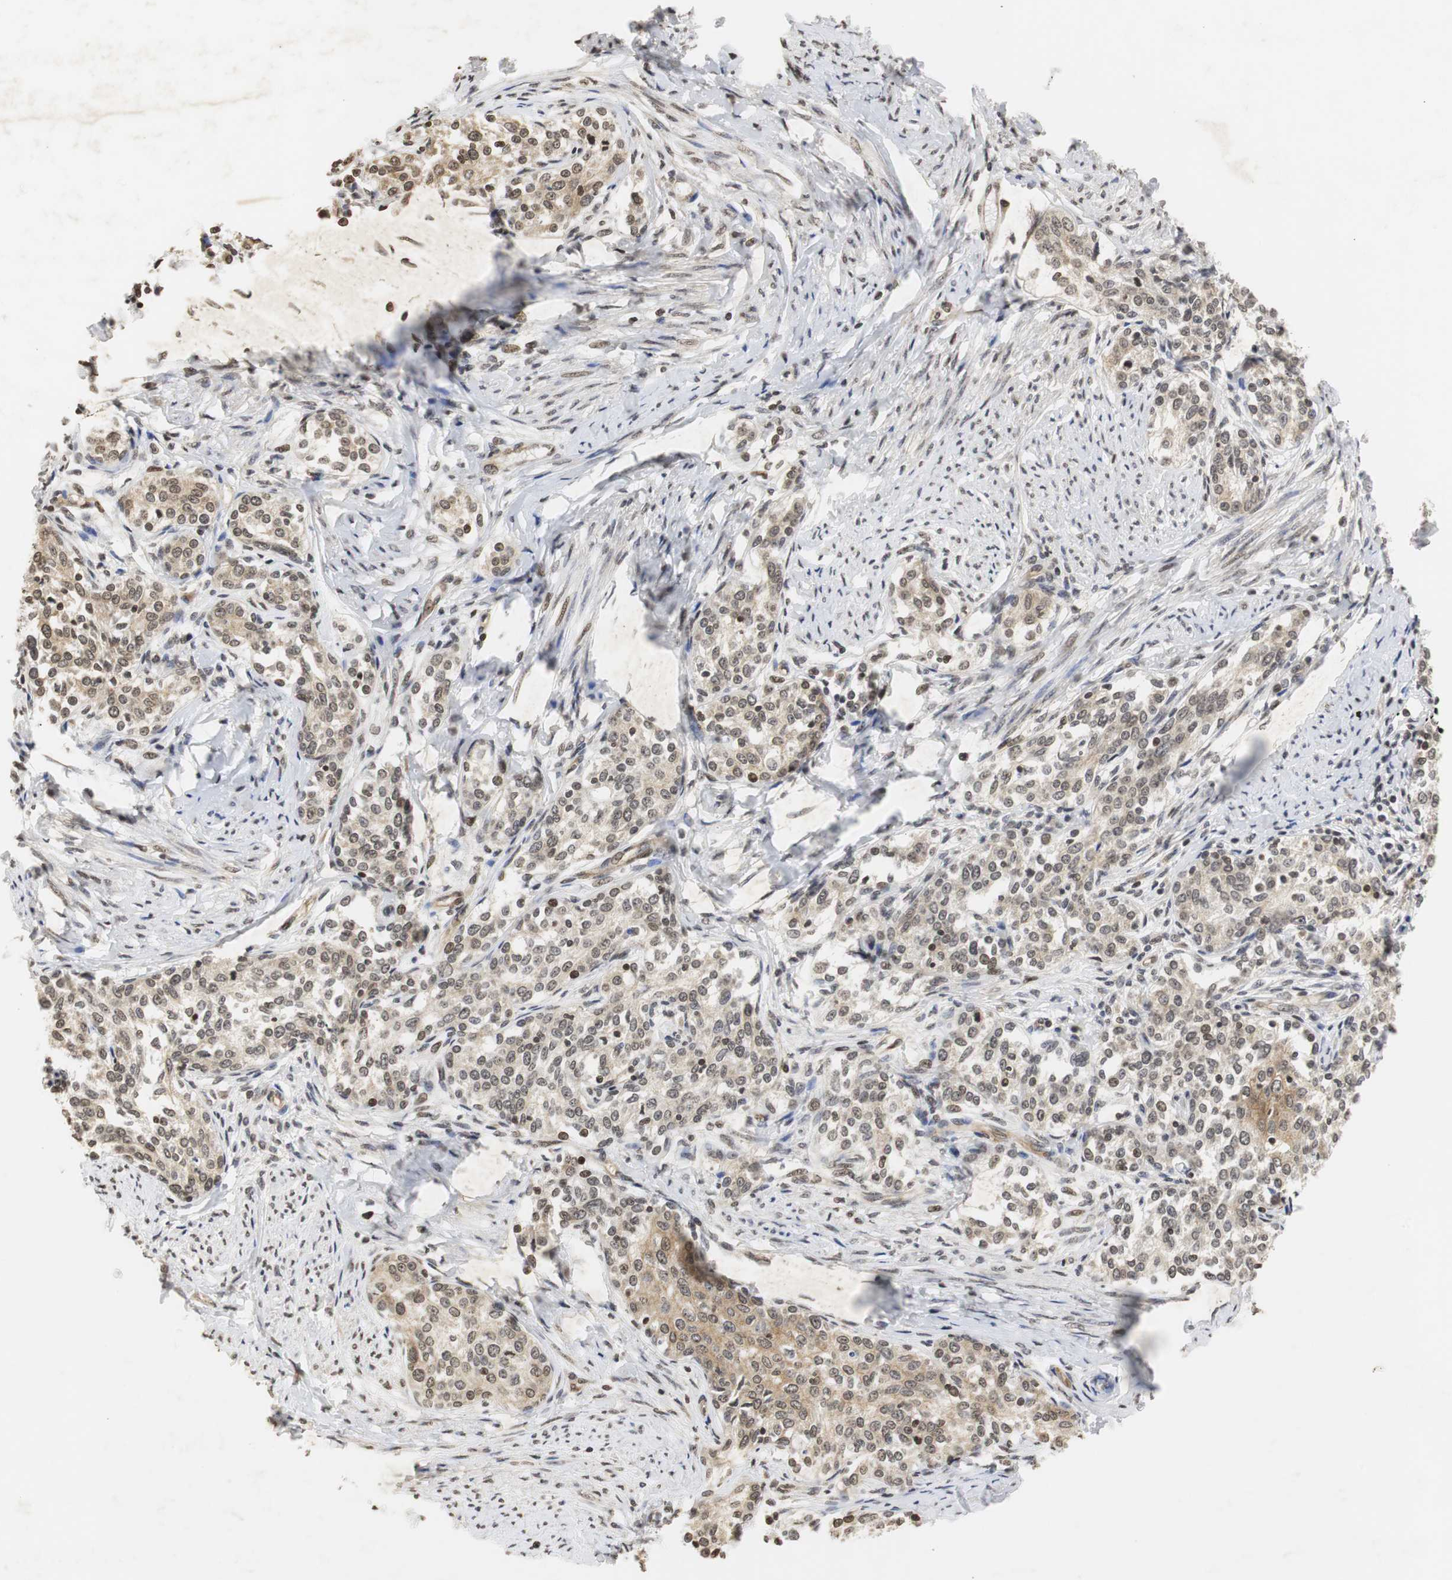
{"staining": {"intensity": "moderate", "quantity": ">75%", "location": "cytoplasmic/membranous,nuclear"}, "tissue": "cervical cancer", "cell_type": "Tumor cells", "image_type": "cancer", "snomed": [{"axis": "morphology", "description": "Squamous cell carcinoma, NOS"}, {"axis": "morphology", "description": "Adenocarcinoma, NOS"}, {"axis": "topography", "description": "Cervix"}], "caption": "Tumor cells reveal medium levels of moderate cytoplasmic/membranous and nuclear staining in about >75% of cells in cervical squamous cell carcinoma.", "gene": "ZFC3H1", "patient": {"sex": "female", "age": 52}}